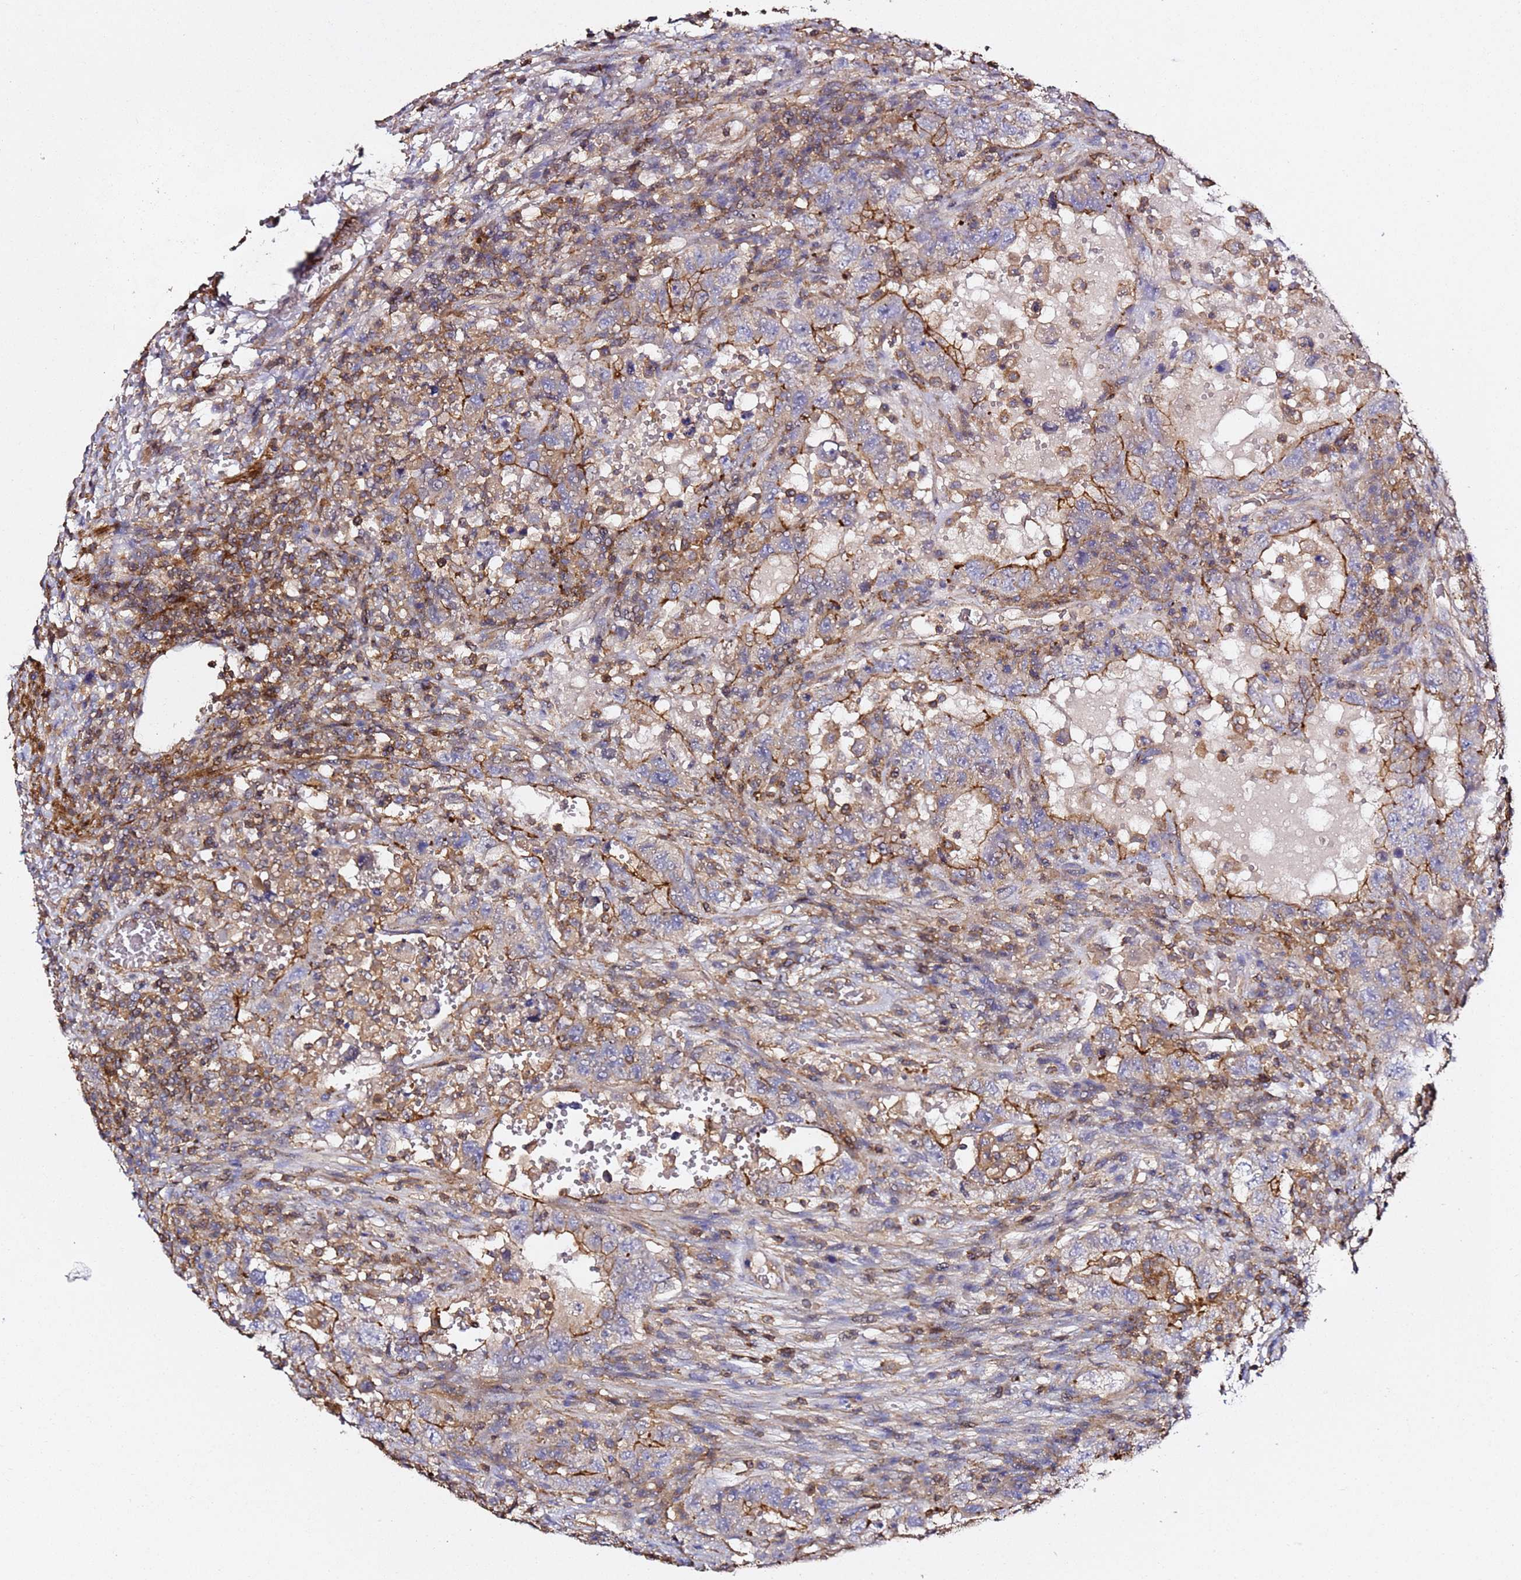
{"staining": {"intensity": "moderate", "quantity": "<25%", "location": "cytoplasmic/membranous"}, "tissue": "testis cancer", "cell_type": "Tumor cells", "image_type": "cancer", "snomed": [{"axis": "morphology", "description": "Carcinoma, Embryonal, NOS"}, {"axis": "topography", "description": "Testis"}], "caption": "Embryonal carcinoma (testis) stained for a protein reveals moderate cytoplasmic/membranous positivity in tumor cells.", "gene": "ZFP36L2", "patient": {"sex": "male", "age": 26}}